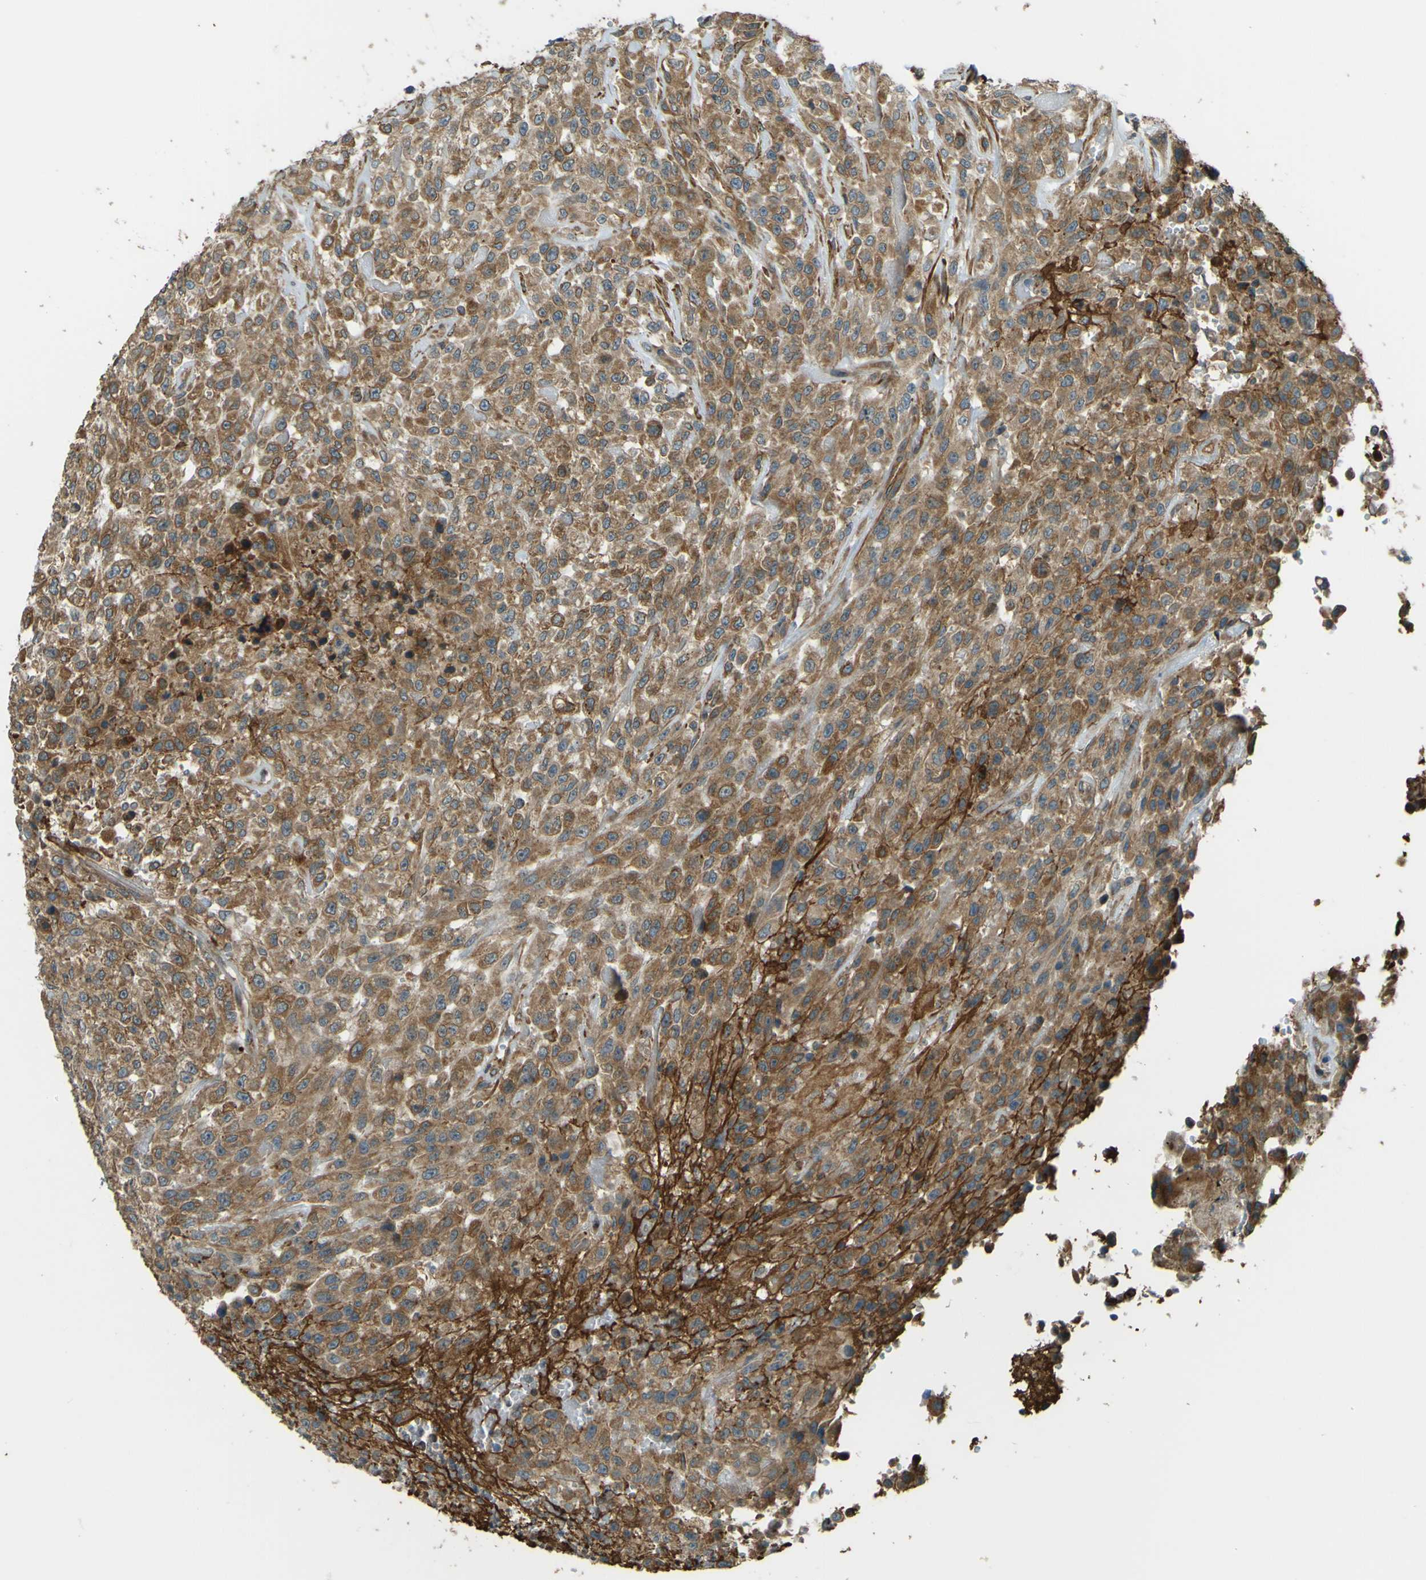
{"staining": {"intensity": "moderate", "quantity": ">75%", "location": "cytoplasmic/membranous"}, "tissue": "urothelial cancer", "cell_type": "Tumor cells", "image_type": "cancer", "snomed": [{"axis": "morphology", "description": "Urothelial carcinoma, High grade"}, {"axis": "topography", "description": "Urinary bladder"}], "caption": "An immunohistochemistry (IHC) histopathology image of tumor tissue is shown. Protein staining in brown labels moderate cytoplasmic/membranous positivity in high-grade urothelial carcinoma within tumor cells.", "gene": "LPCAT1", "patient": {"sex": "male", "age": 46}}